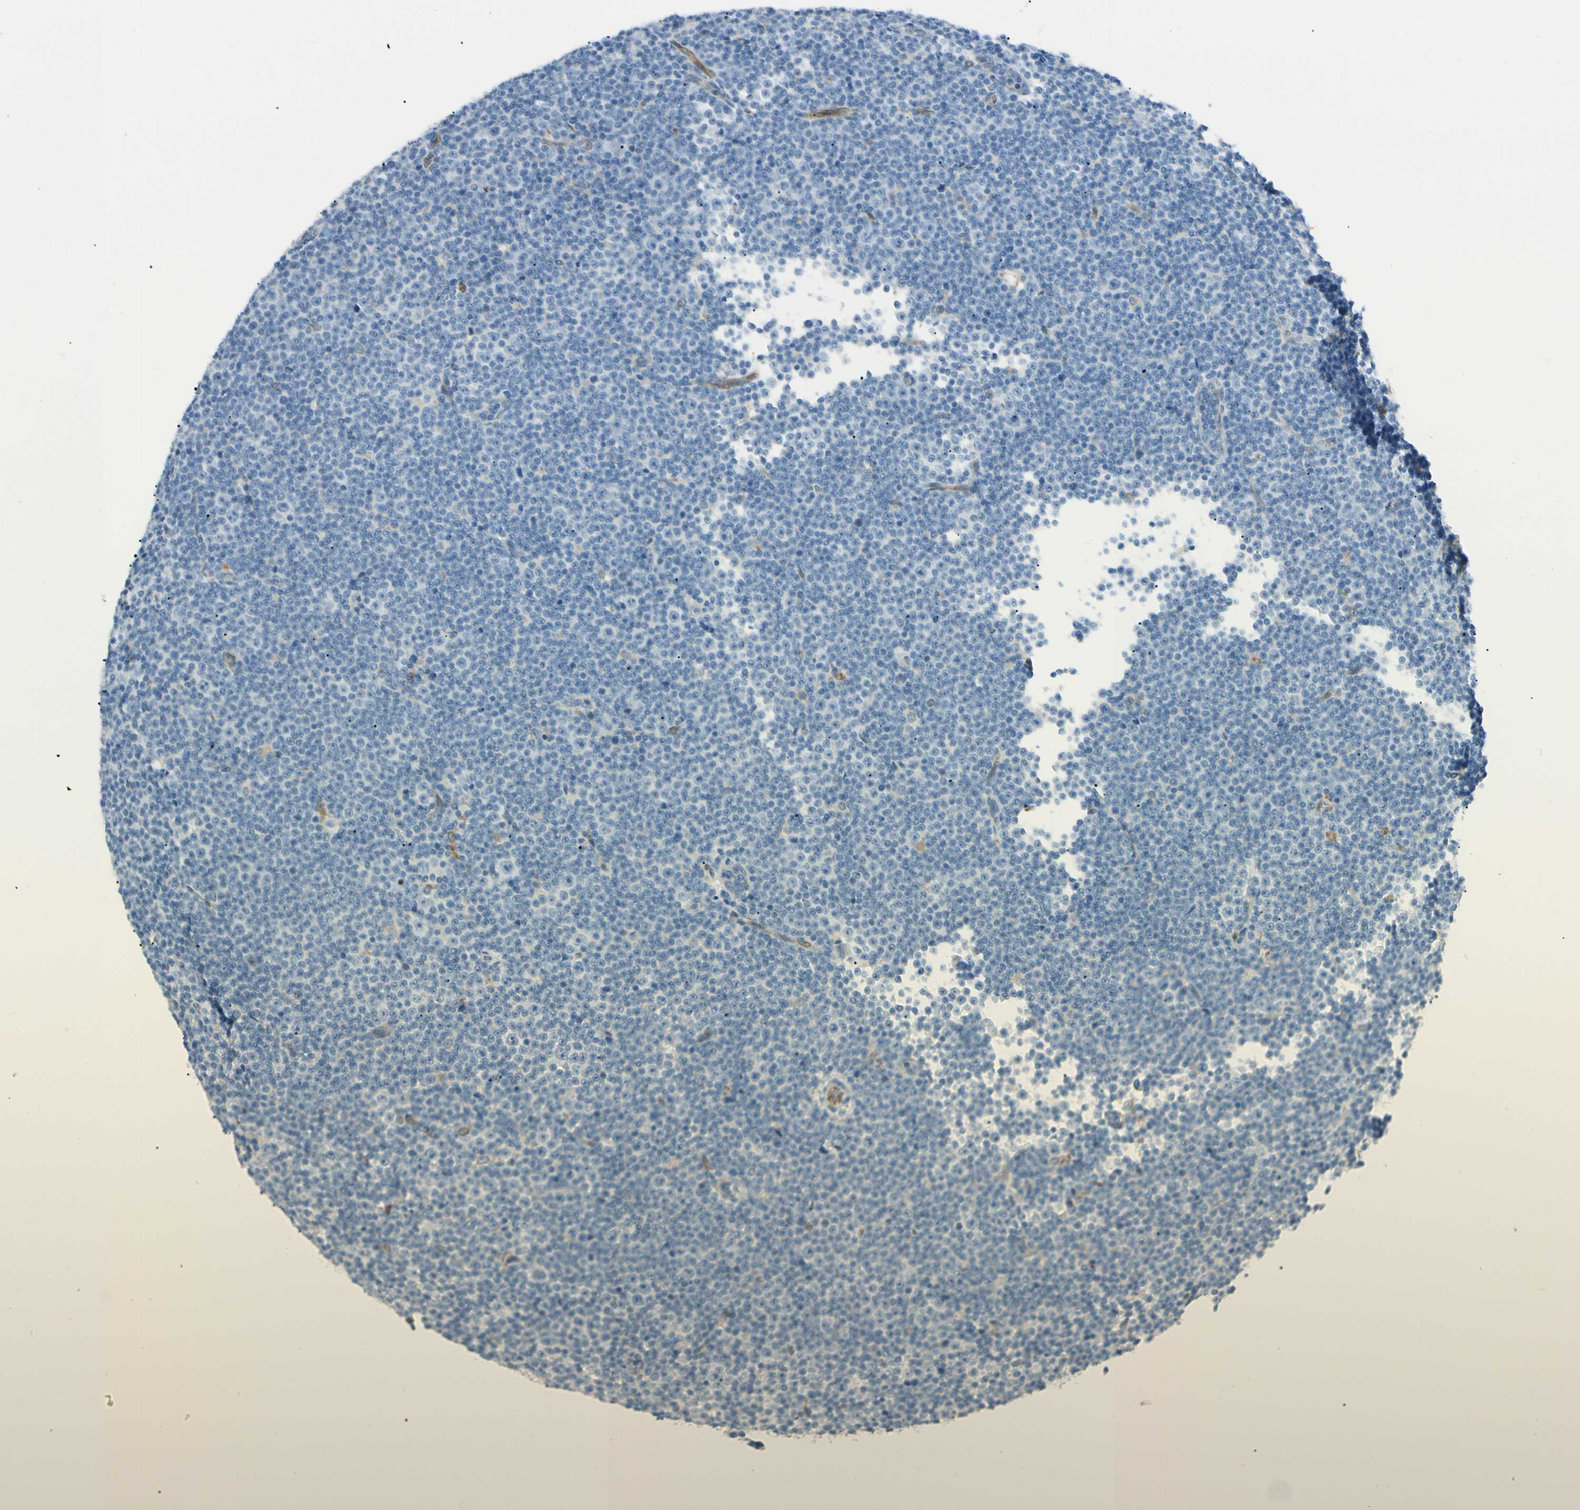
{"staining": {"intensity": "weak", "quantity": "<25%", "location": "cytoplasmic/membranous"}, "tissue": "lymphoma", "cell_type": "Tumor cells", "image_type": "cancer", "snomed": [{"axis": "morphology", "description": "Malignant lymphoma, non-Hodgkin's type, Low grade"}, {"axis": "topography", "description": "Lymph node"}], "caption": "Immunohistochemistry (IHC) micrograph of neoplastic tissue: lymphoma stained with DAB exhibits no significant protein expression in tumor cells.", "gene": "LPCAT2", "patient": {"sex": "female", "age": 67}}